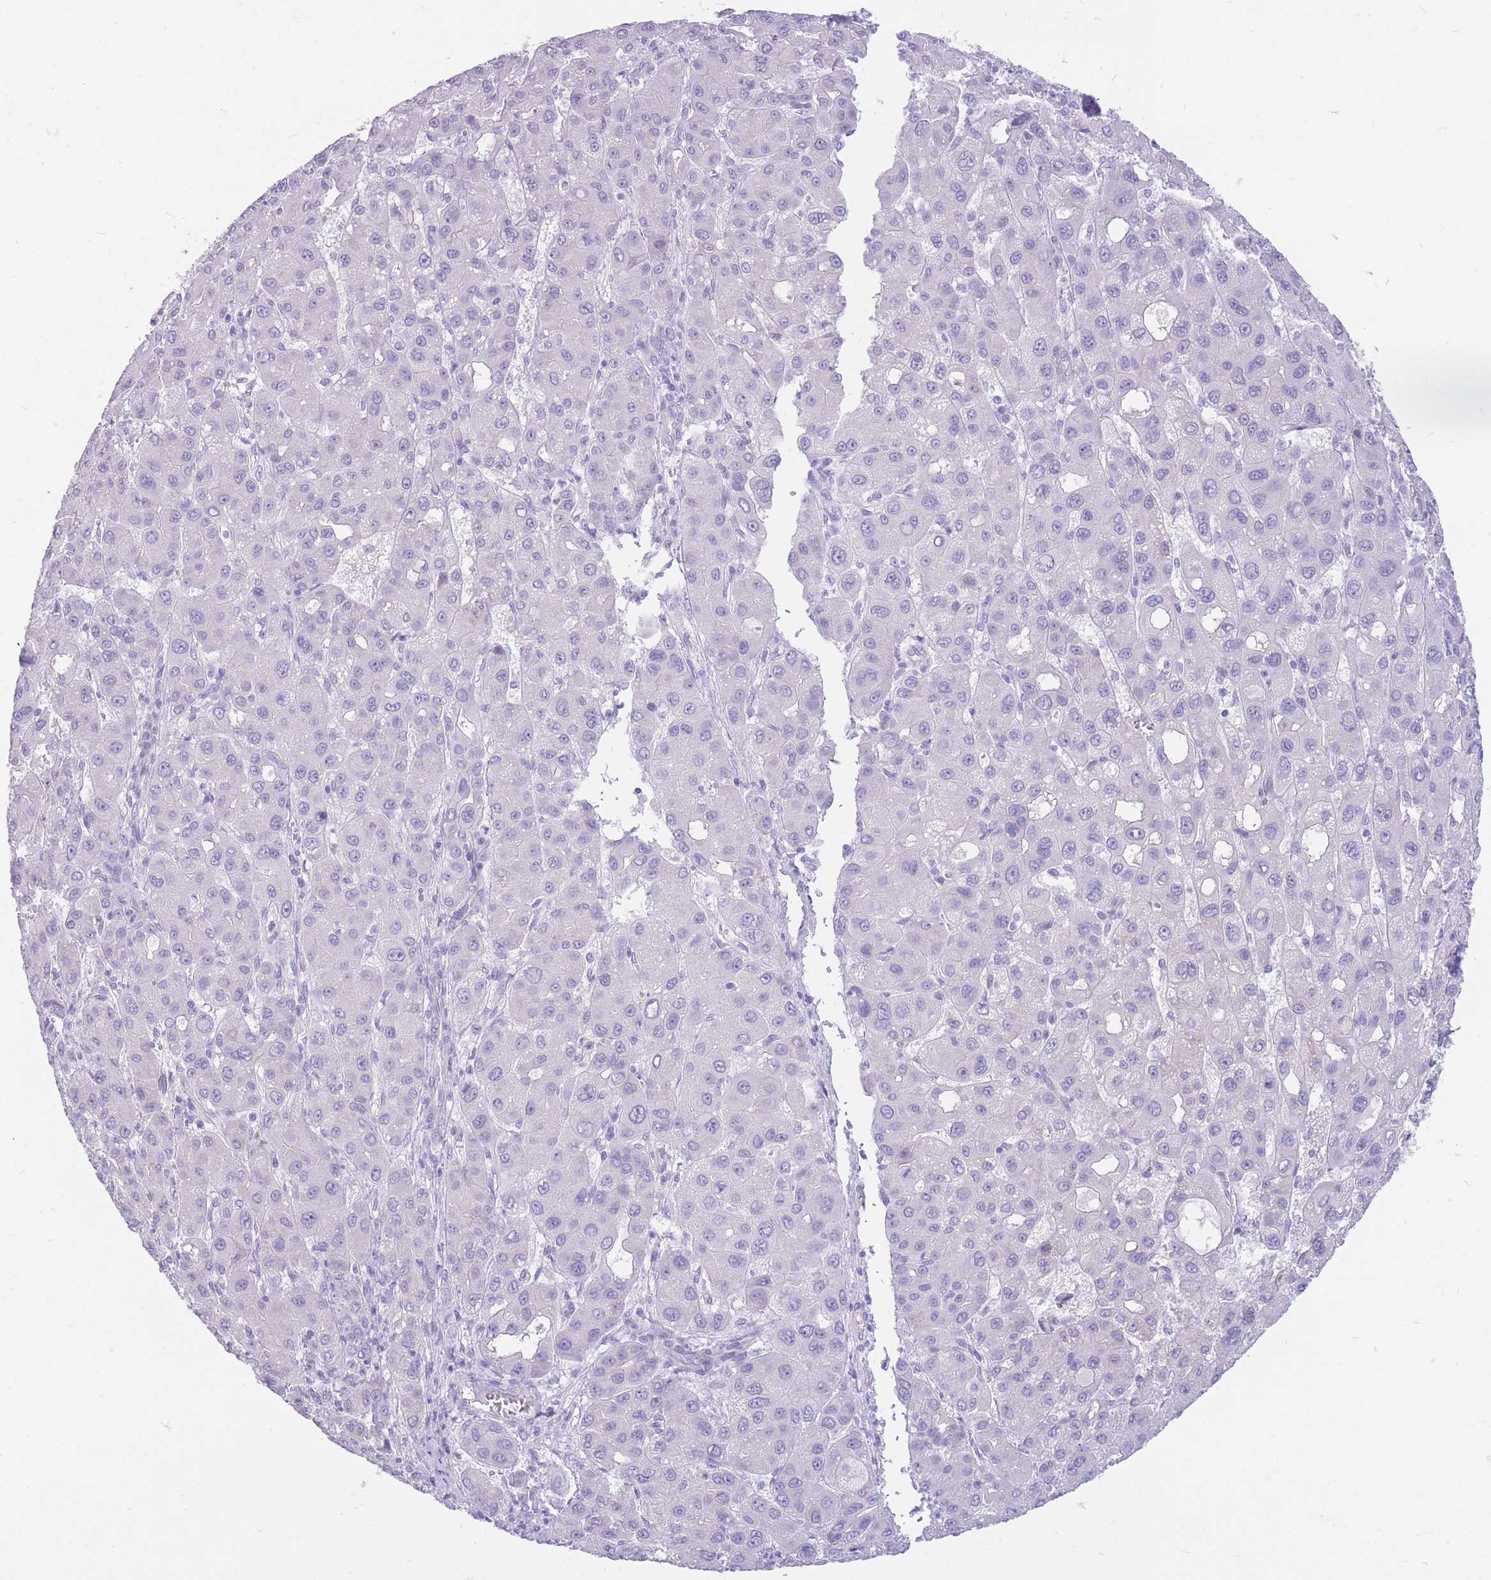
{"staining": {"intensity": "negative", "quantity": "none", "location": "none"}, "tissue": "liver cancer", "cell_type": "Tumor cells", "image_type": "cancer", "snomed": [{"axis": "morphology", "description": "Carcinoma, Hepatocellular, NOS"}, {"axis": "topography", "description": "Liver"}], "caption": "Liver cancer (hepatocellular carcinoma) stained for a protein using immunohistochemistry (IHC) exhibits no expression tumor cells.", "gene": "ZNF311", "patient": {"sex": "male", "age": 55}}